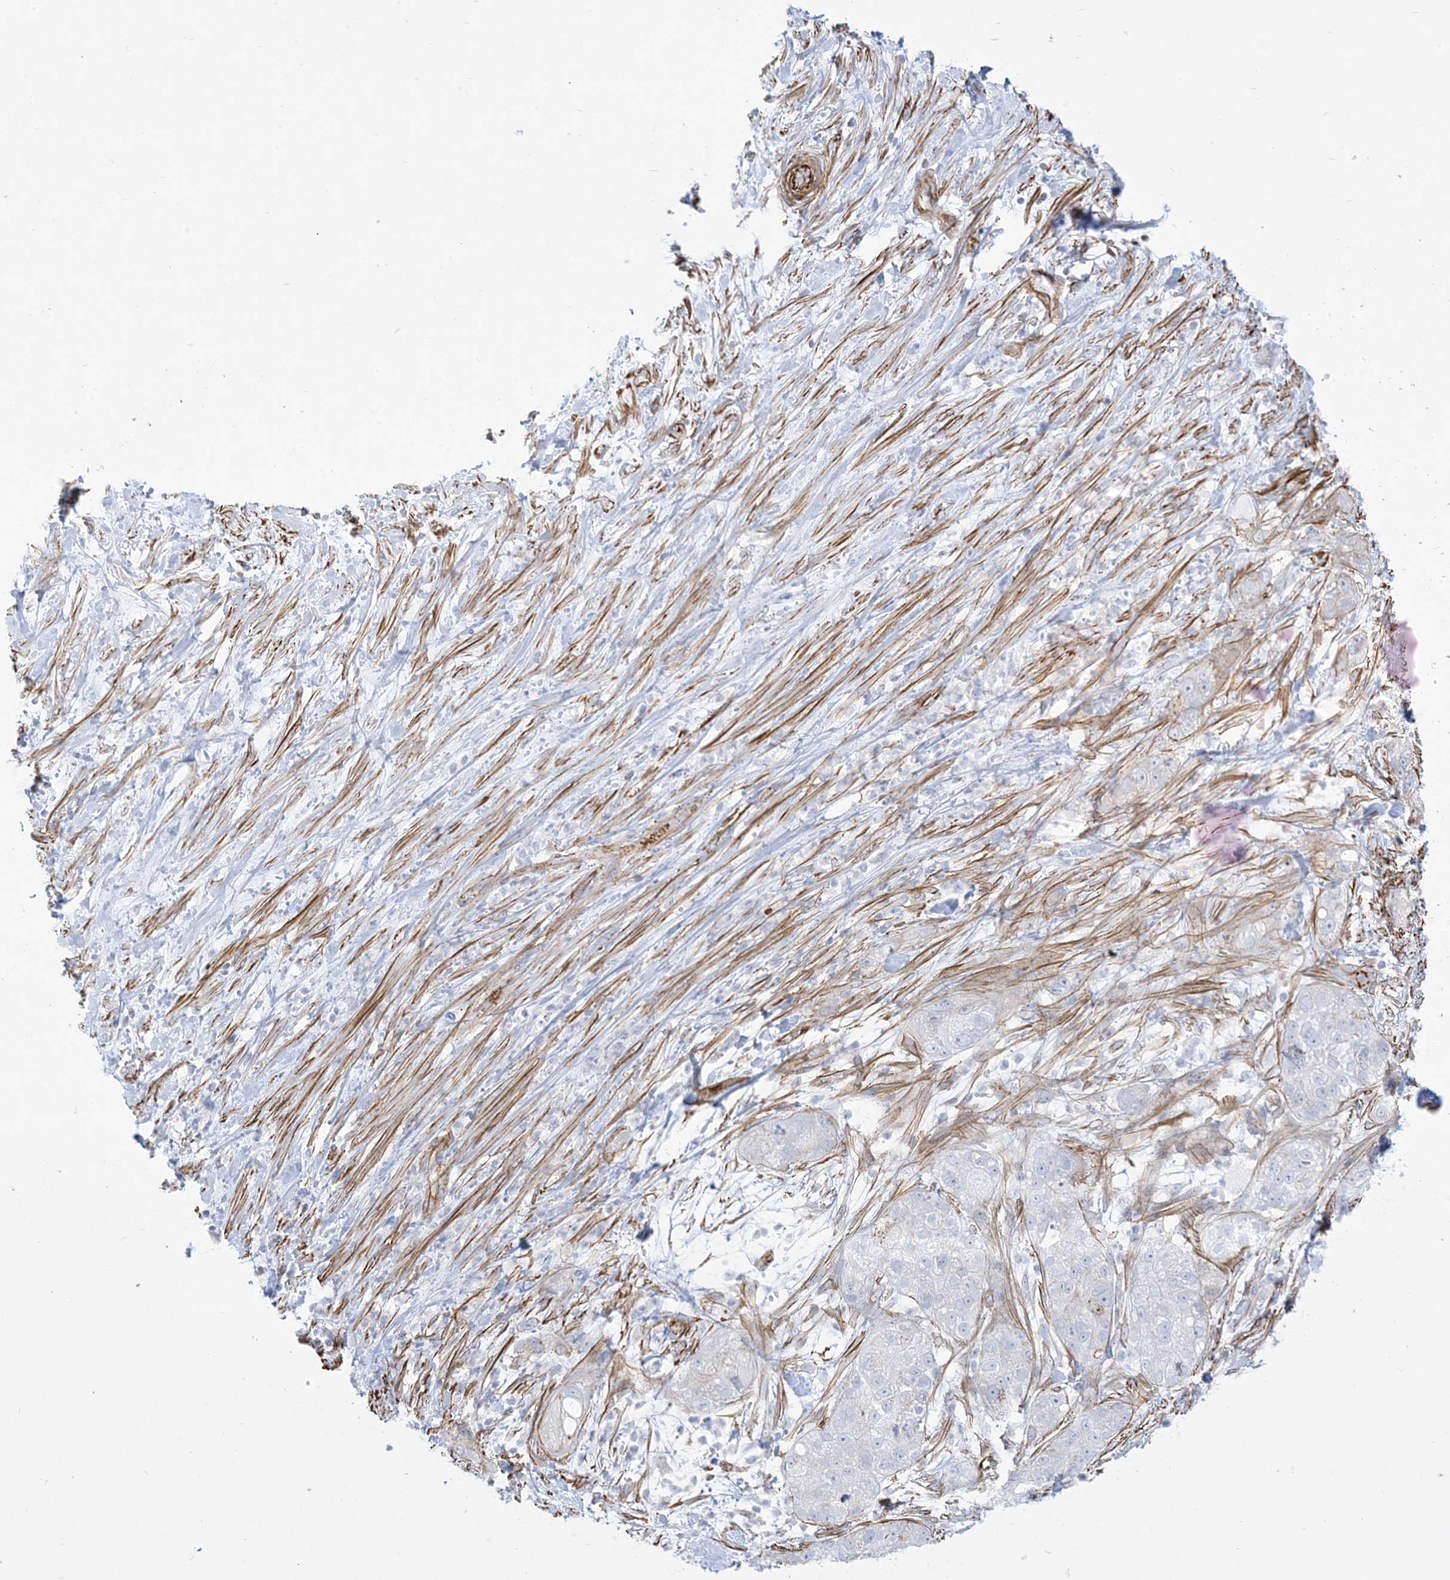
{"staining": {"intensity": "negative", "quantity": "none", "location": "none"}, "tissue": "pancreatic cancer", "cell_type": "Tumor cells", "image_type": "cancer", "snomed": [{"axis": "morphology", "description": "Adenocarcinoma, NOS"}, {"axis": "topography", "description": "Pancreas"}], "caption": "An IHC photomicrograph of pancreatic cancer is shown. There is no staining in tumor cells of pancreatic cancer. (Brightfield microscopy of DAB IHC at high magnification).", "gene": "B3GNT7", "patient": {"sex": "female", "age": 78}}